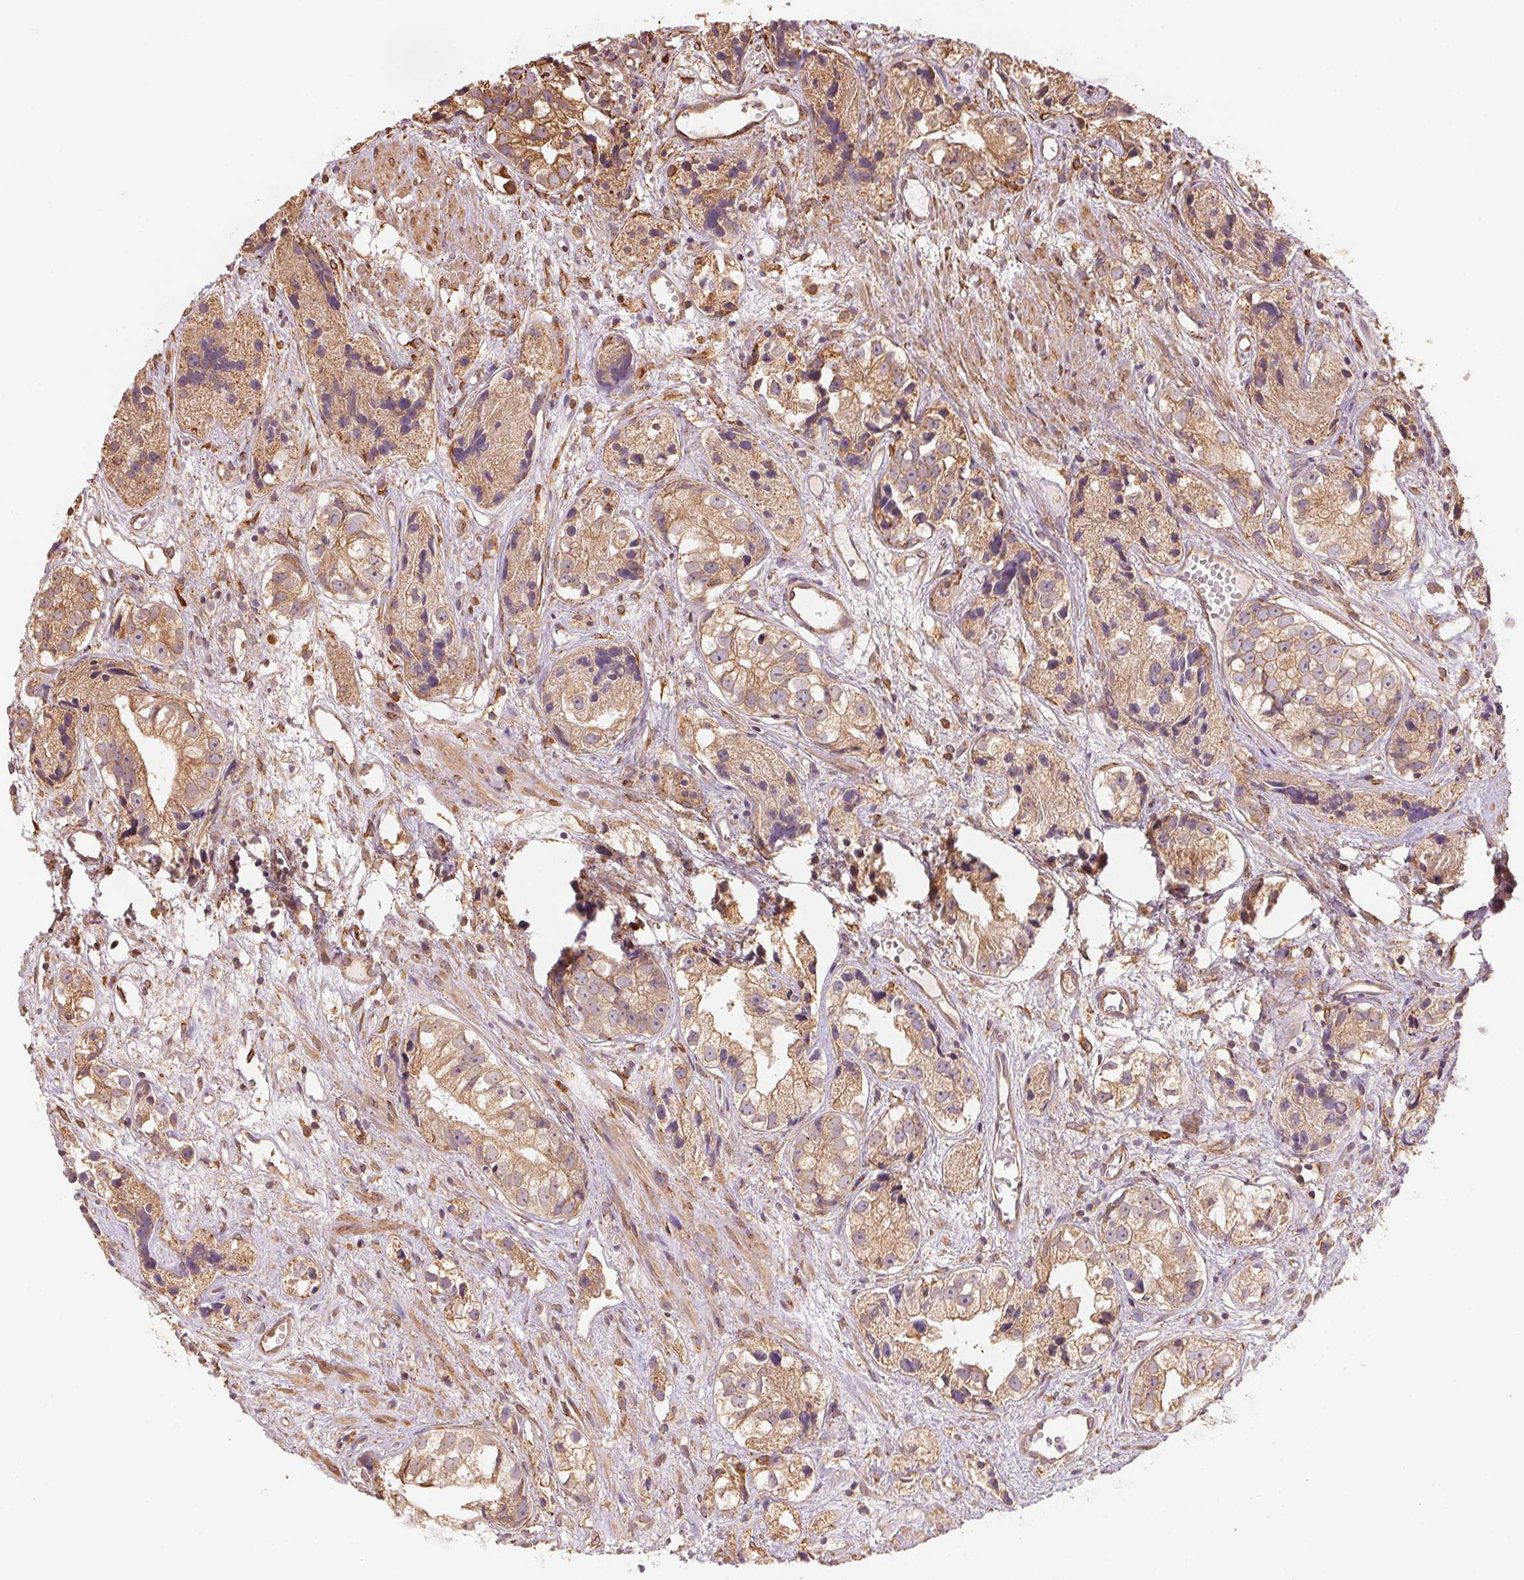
{"staining": {"intensity": "moderate", "quantity": ">75%", "location": "cytoplasmic/membranous"}, "tissue": "prostate cancer", "cell_type": "Tumor cells", "image_type": "cancer", "snomed": [{"axis": "morphology", "description": "Adenocarcinoma, High grade"}, {"axis": "topography", "description": "Prostate"}], "caption": "Prostate high-grade adenocarcinoma stained with DAB (3,3'-diaminobenzidine) immunohistochemistry shows medium levels of moderate cytoplasmic/membranous positivity in about >75% of tumor cells.", "gene": "C6orf163", "patient": {"sex": "male", "age": 68}}